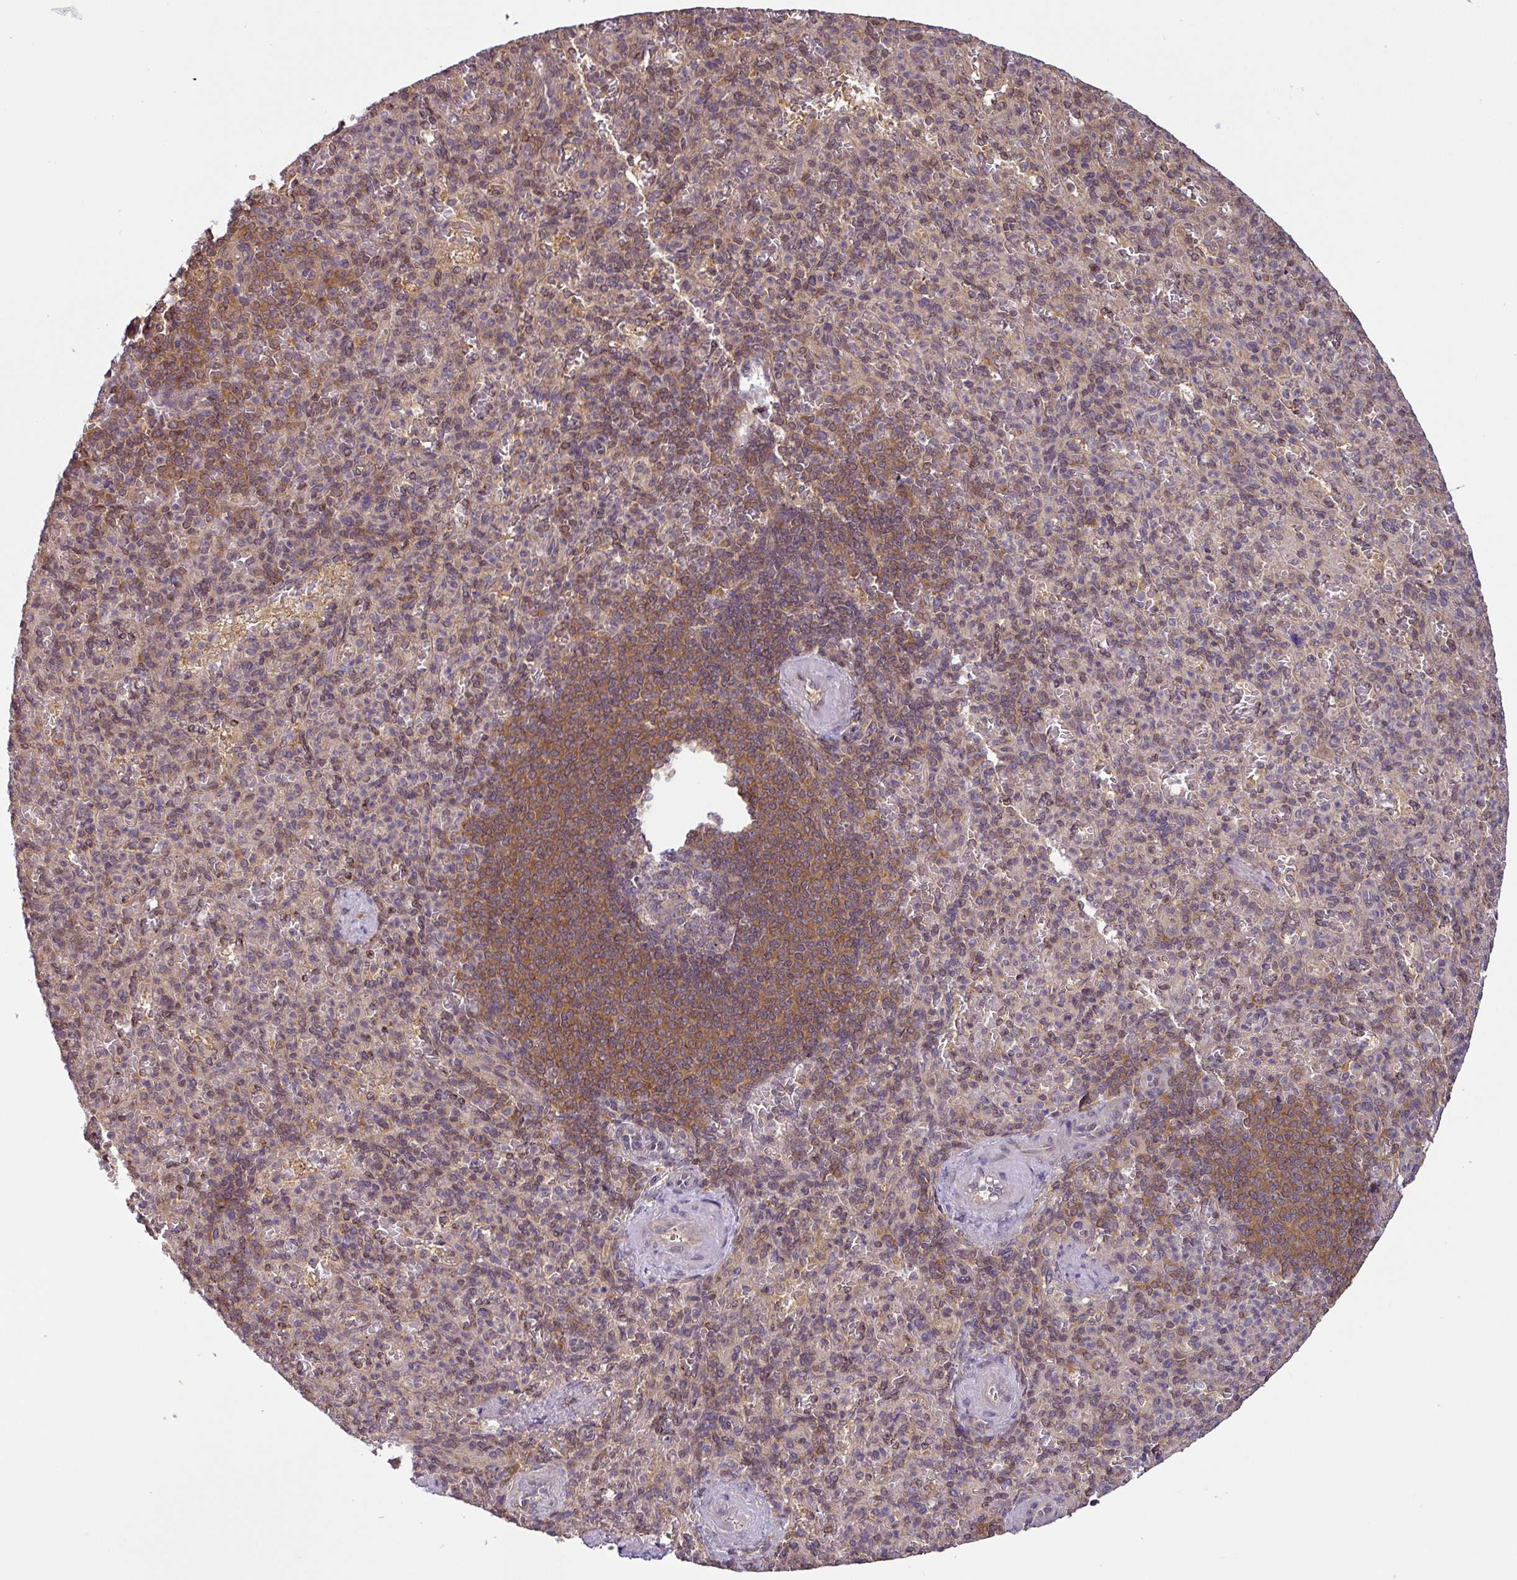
{"staining": {"intensity": "weak", "quantity": "<25%", "location": "nuclear"}, "tissue": "spleen", "cell_type": "Cells in red pulp", "image_type": "normal", "snomed": [{"axis": "morphology", "description": "Normal tissue, NOS"}, {"axis": "topography", "description": "Spleen"}], "caption": "Human spleen stained for a protein using IHC demonstrates no expression in cells in red pulp.", "gene": "SHB", "patient": {"sex": "female", "age": 74}}